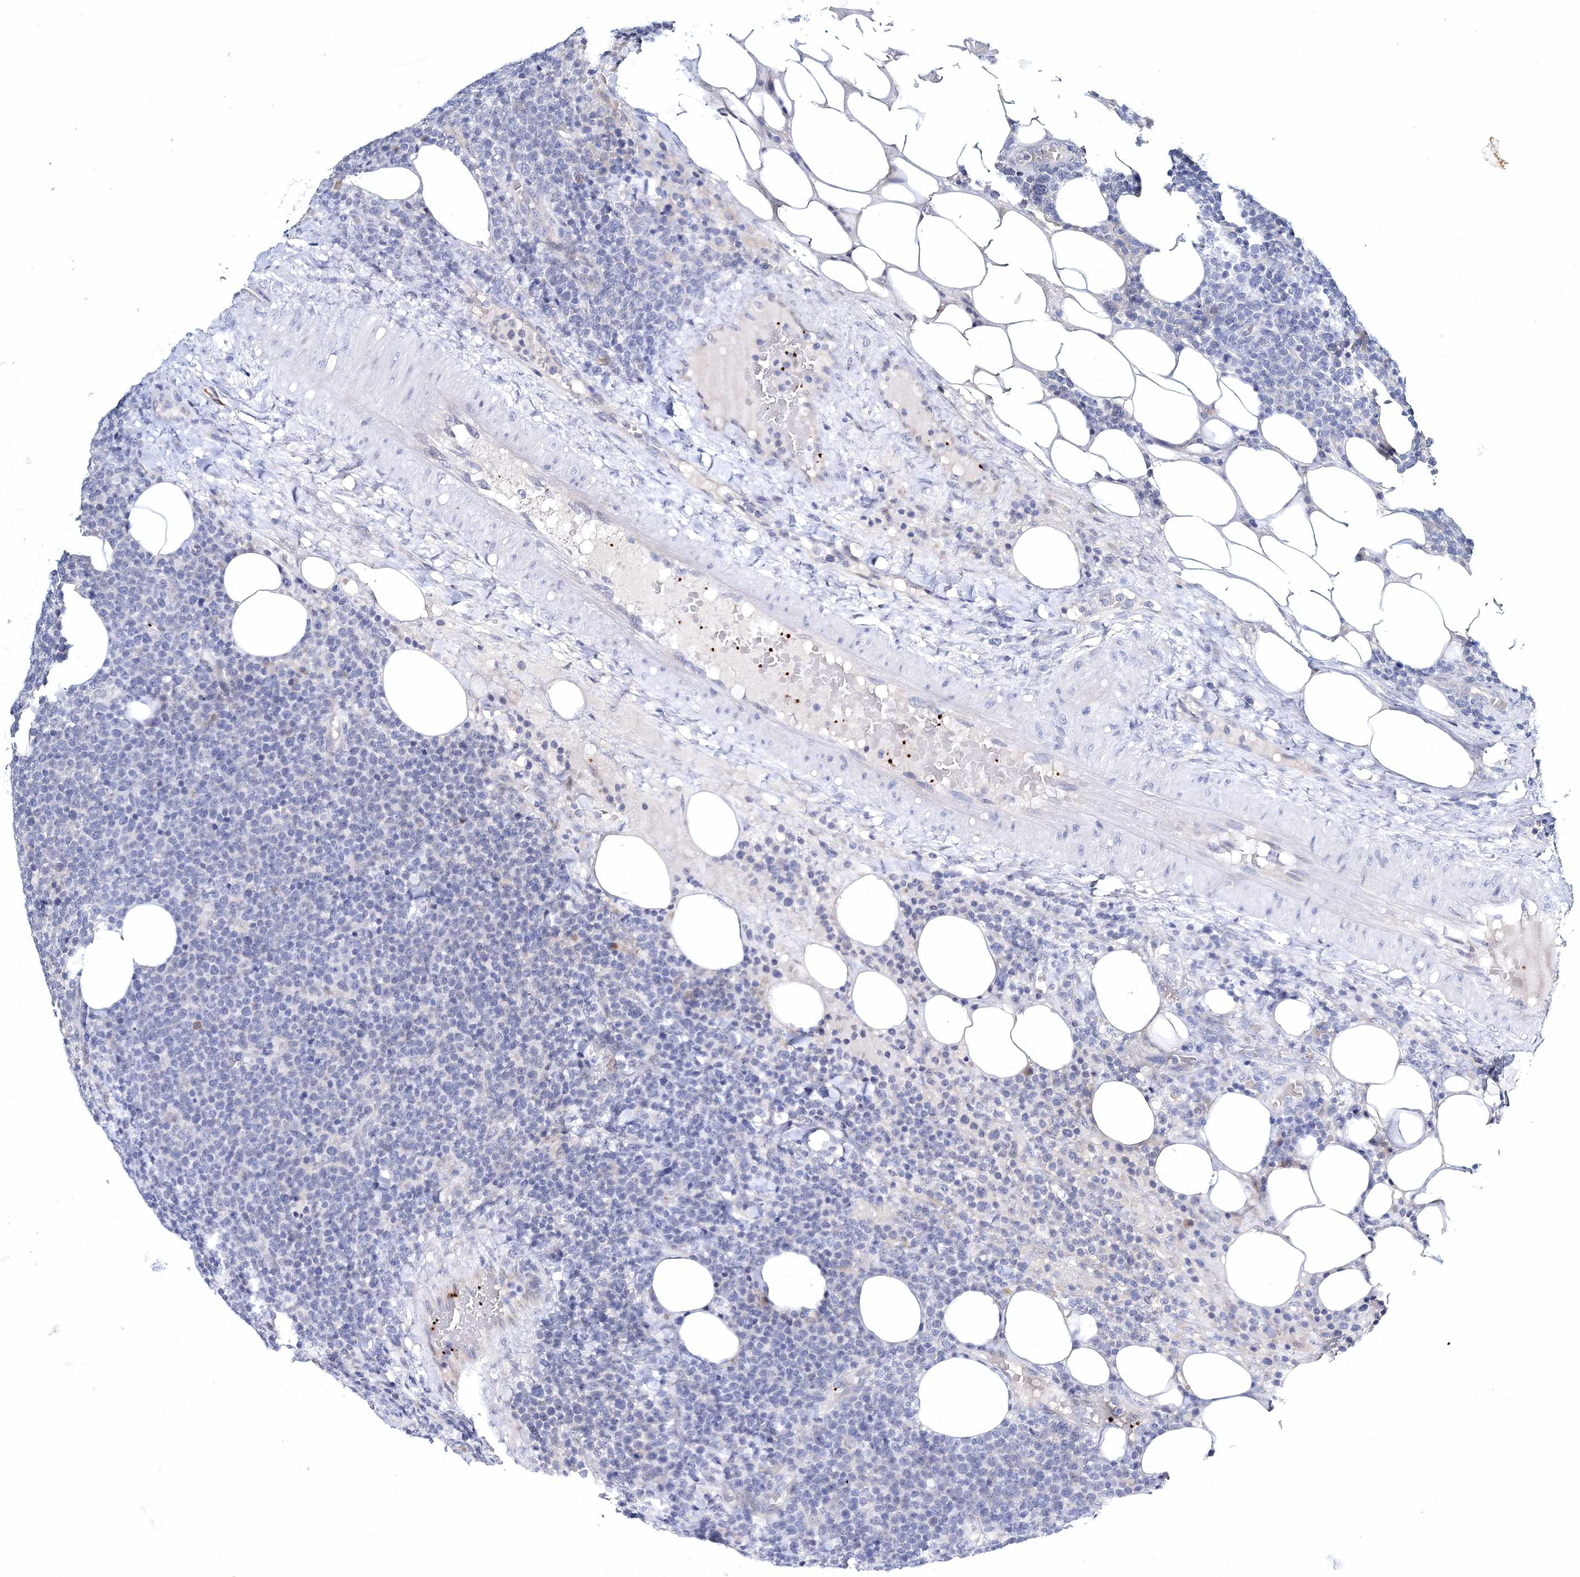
{"staining": {"intensity": "negative", "quantity": "none", "location": "none"}, "tissue": "lymphoma", "cell_type": "Tumor cells", "image_type": "cancer", "snomed": [{"axis": "morphology", "description": "Malignant lymphoma, non-Hodgkin's type, High grade"}, {"axis": "topography", "description": "Lymph node"}], "caption": "An image of human lymphoma is negative for staining in tumor cells.", "gene": "MYOZ2", "patient": {"sex": "male", "age": 61}}